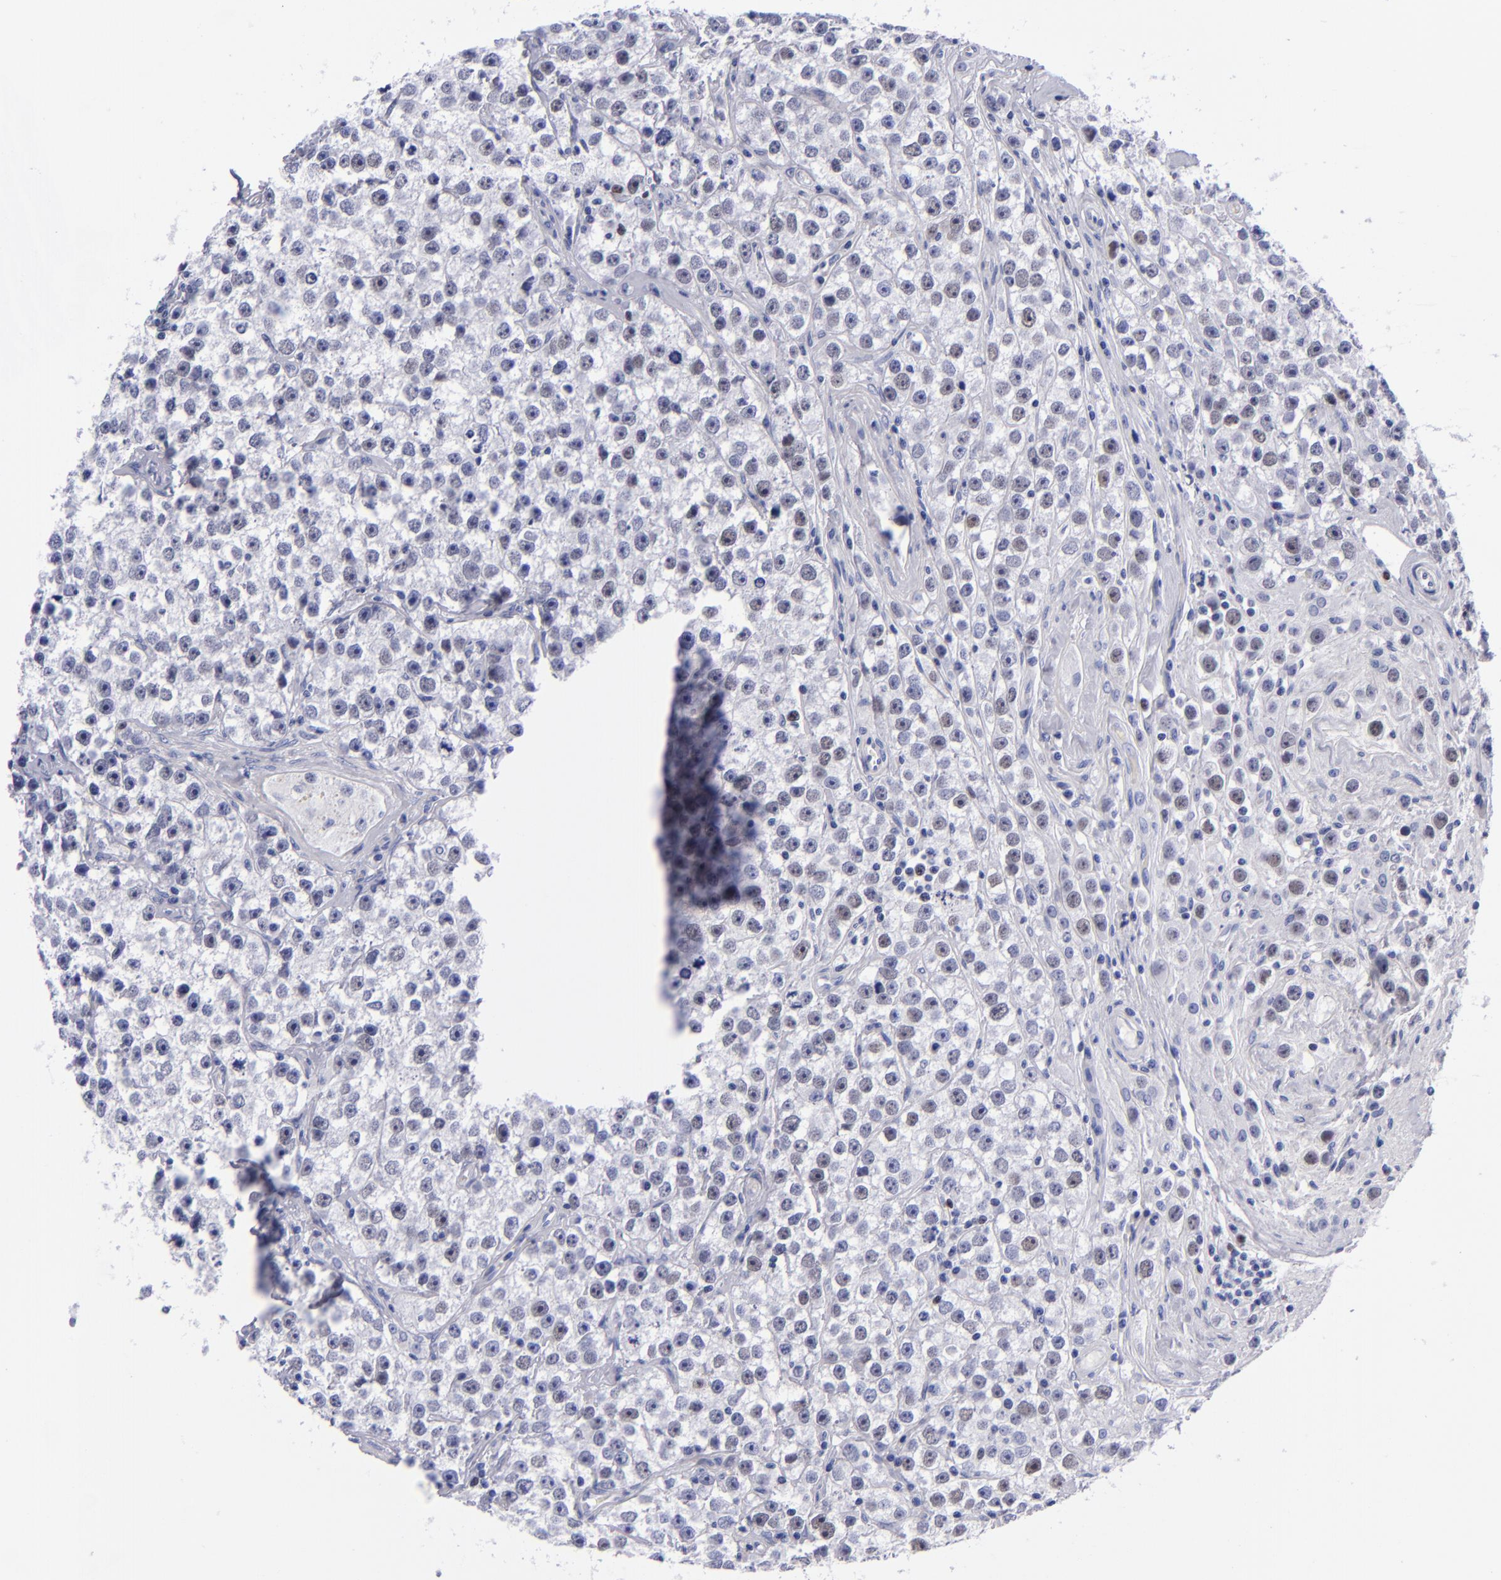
{"staining": {"intensity": "negative", "quantity": "none", "location": "none"}, "tissue": "testis cancer", "cell_type": "Tumor cells", "image_type": "cancer", "snomed": [{"axis": "morphology", "description": "Seminoma, NOS"}, {"axis": "topography", "description": "Testis"}], "caption": "High magnification brightfield microscopy of testis cancer (seminoma) stained with DAB (3,3'-diaminobenzidine) (brown) and counterstained with hematoxylin (blue): tumor cells show no significant positivity.", "gene": "MCM7", "patient": {"sex": "male", "age": 32}}